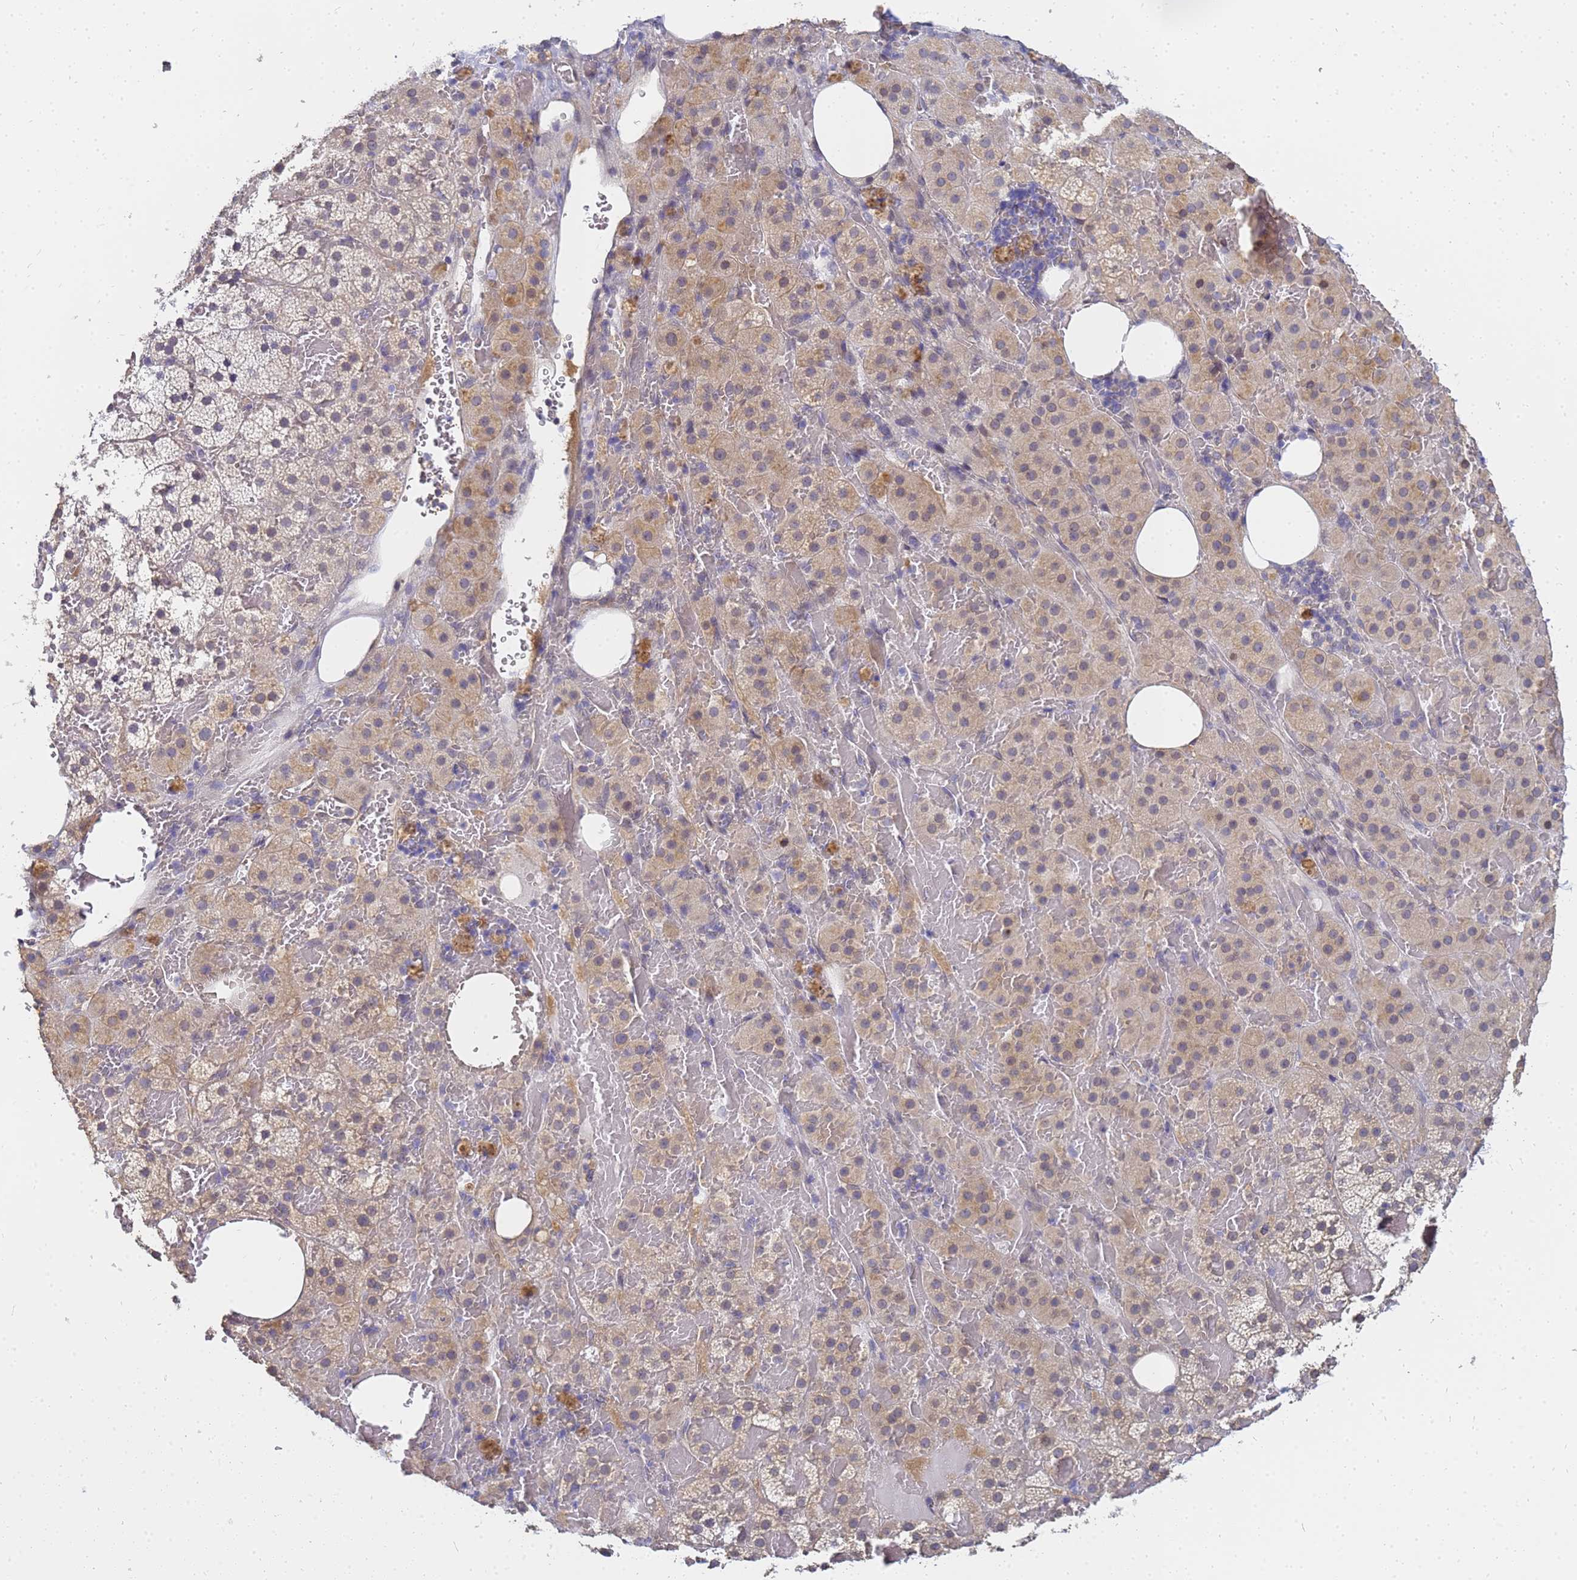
{"staining": {"intensity": "moderate", "quantity": "25%-75%", "location": "cytoplasmic/membranous"}, "tissue": "adrenal gland", "cell_type": "Glandular cells", "image_type": "normal", "snomed": [{"axis": "morphology", "description": "Normal tissue, NOS"}, {"axis": "topography", "description": "Adrenal gland"}], "caption": "Adrenal gland stained with a brown dye exhibits moderate cytoplasmic/membranous positive staining in about 25%-75% of glandular cells.", "gene": "FAM166B", "patient": {"sex": "female", "age": 59}}